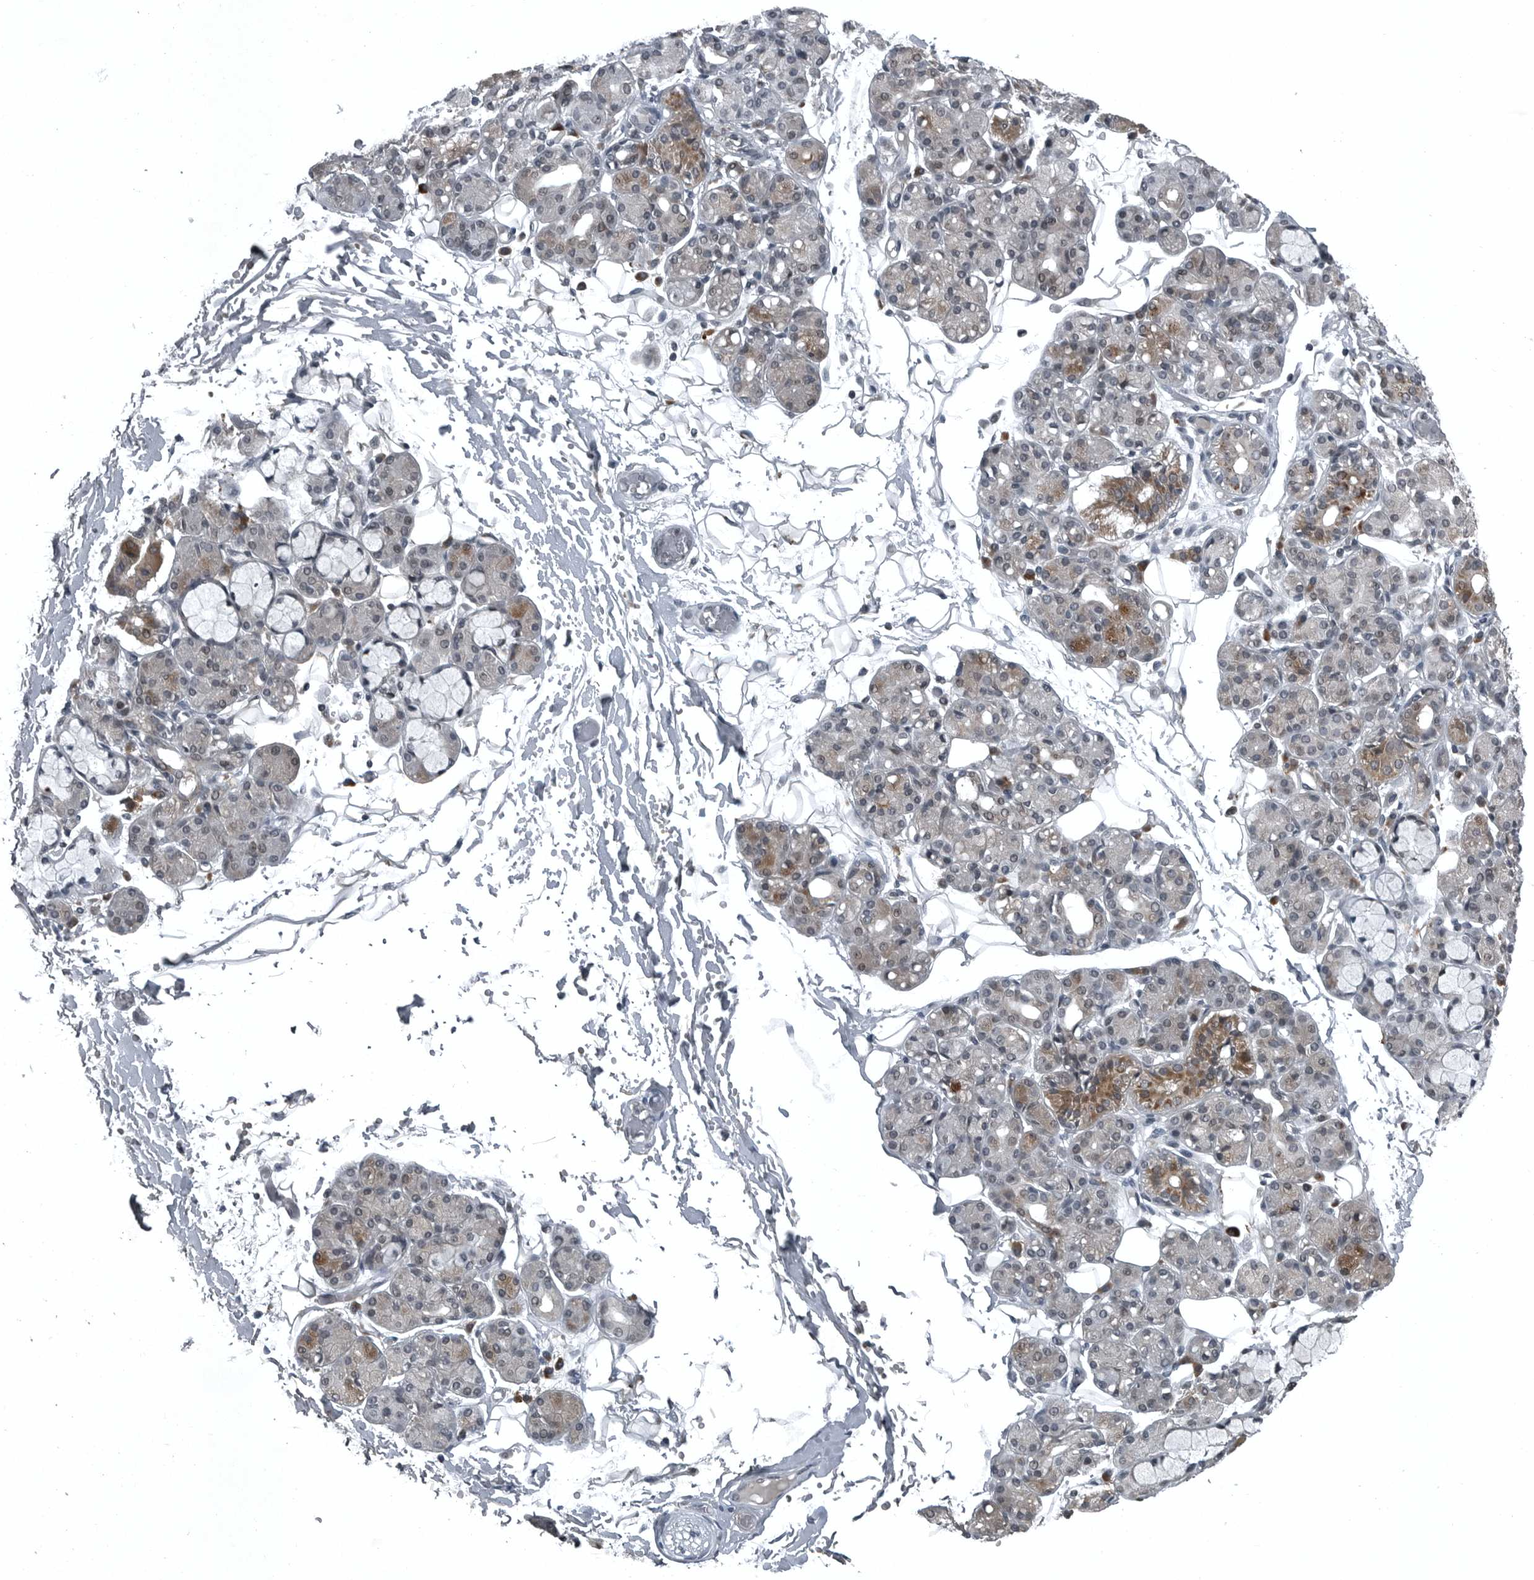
{"staining": {"intensity": "moderate", "quantity": "25%-75%", "location": "cytoplasmic/membranous"}, "tissue": "salivary gland", "cell_type": "Glandular cells", "image_type": "normal", "snomed": [{"axis": "morphology", "description": "Normal tissue, NOS"}, {"axis": "topography", "description": "Salivary gland"}], "caption": "DAB (3,3'-diaminobenzidine) immunohistochemical staining of normal human salivary gland displays moderate cytoplasmic/membranous protein expression in approximately 25%-75% of glandular cells. The protein is shown in brown color, while the nuclei are stained blue.", "gene": "GAK", "patient": {"sex": "male", "age": 63}}